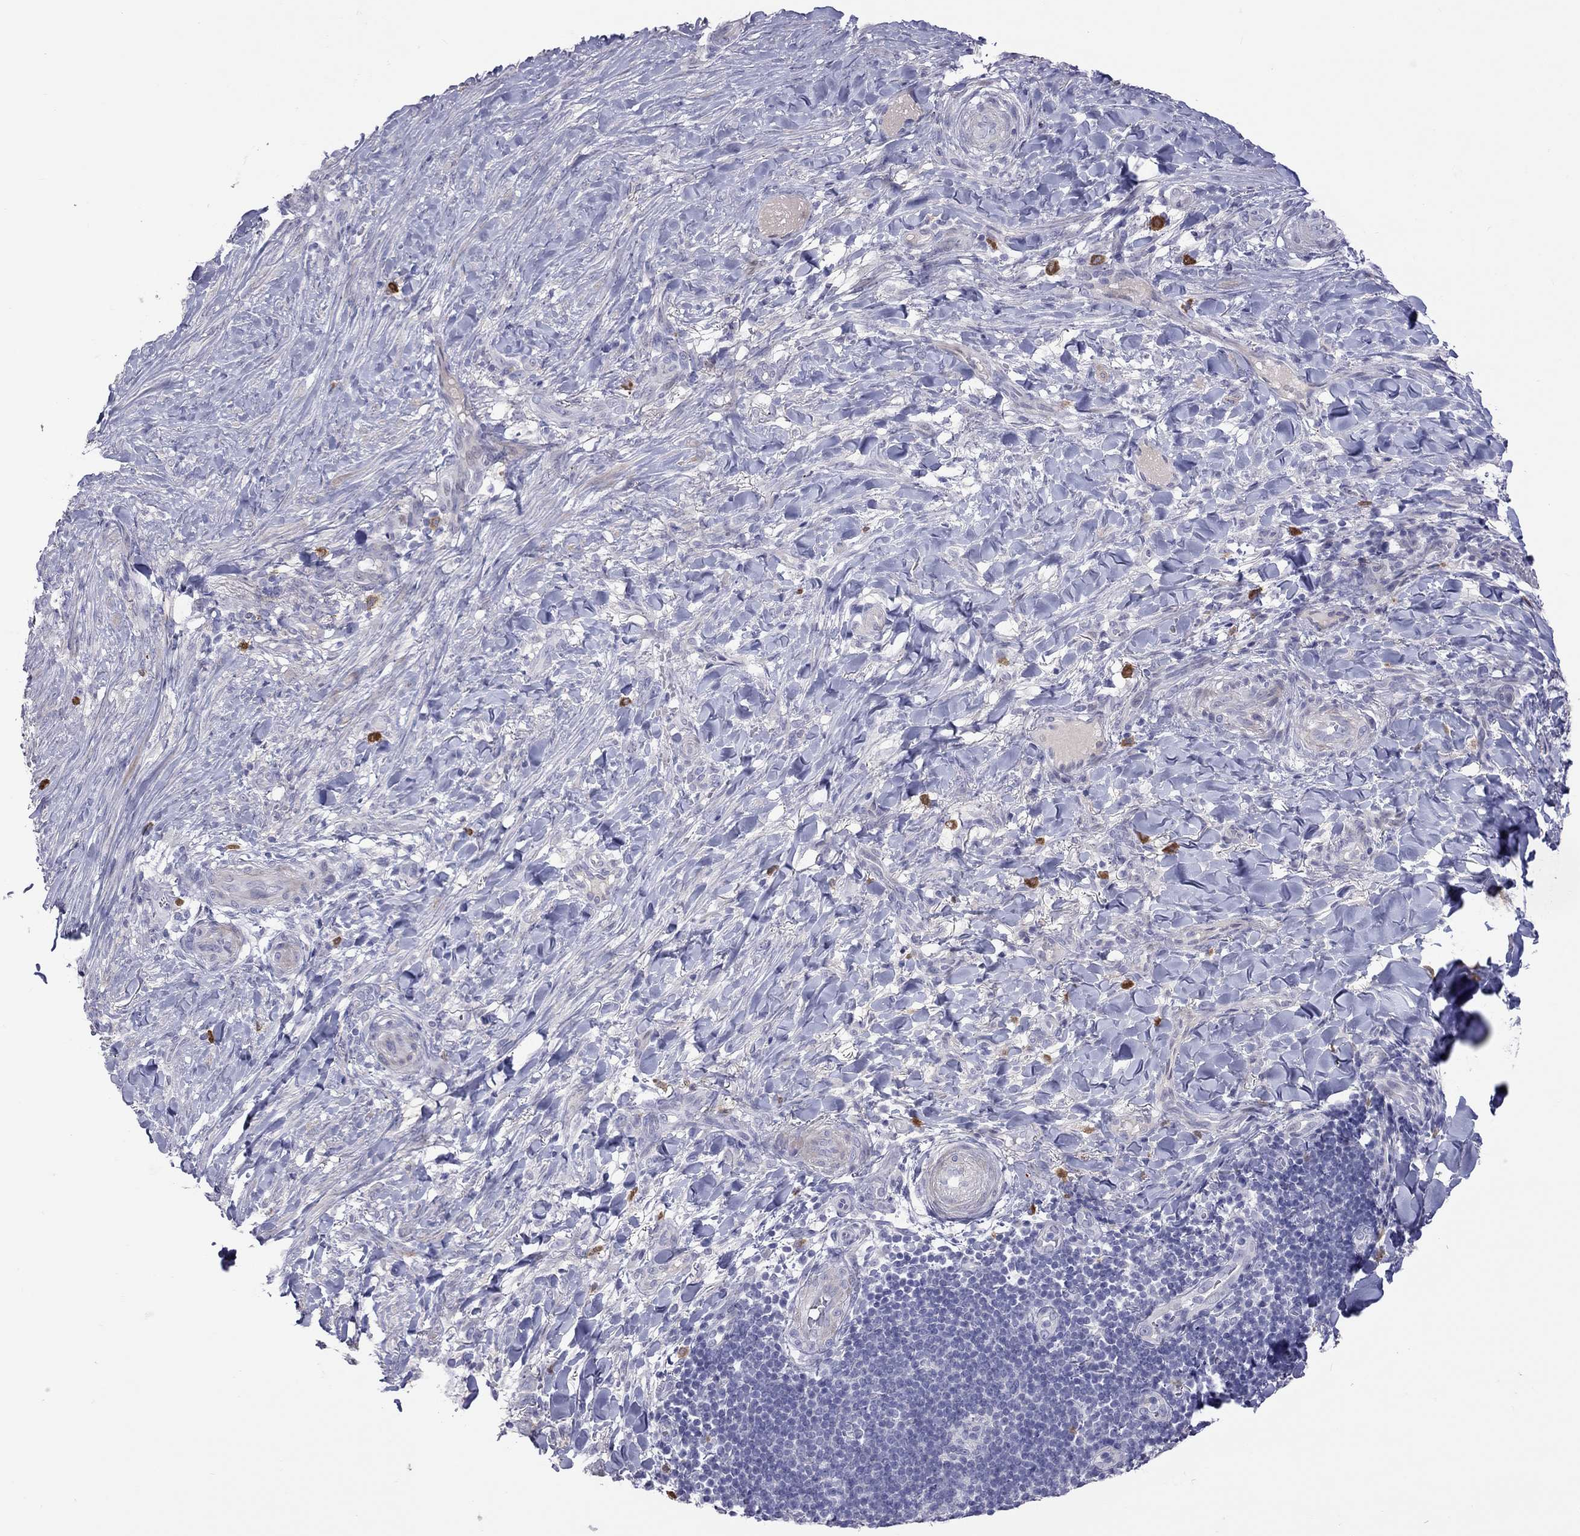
{"staining": {"intensity": "negative", "quantity": "none", "location": "none"}, "tissue": "skin cancer", "cell_type": "Tumor cells", "image_type": "cancer", "snomed": [{"axis": "morphology", "description": "Basal cell carcinoma"}, {"axis": "topography", "description": "Skin"}], "caption": "The photomicrograph exhibits no staining of tumor cells in skin cancer (basal cell carcinoma). Brightfield microscopy of immunohistochemistry stained with DAB (brown) and hematoxylin (blue), captured at high magnification.", "gene": "STAR", "patient": {"sex": "female", "age": 69}}